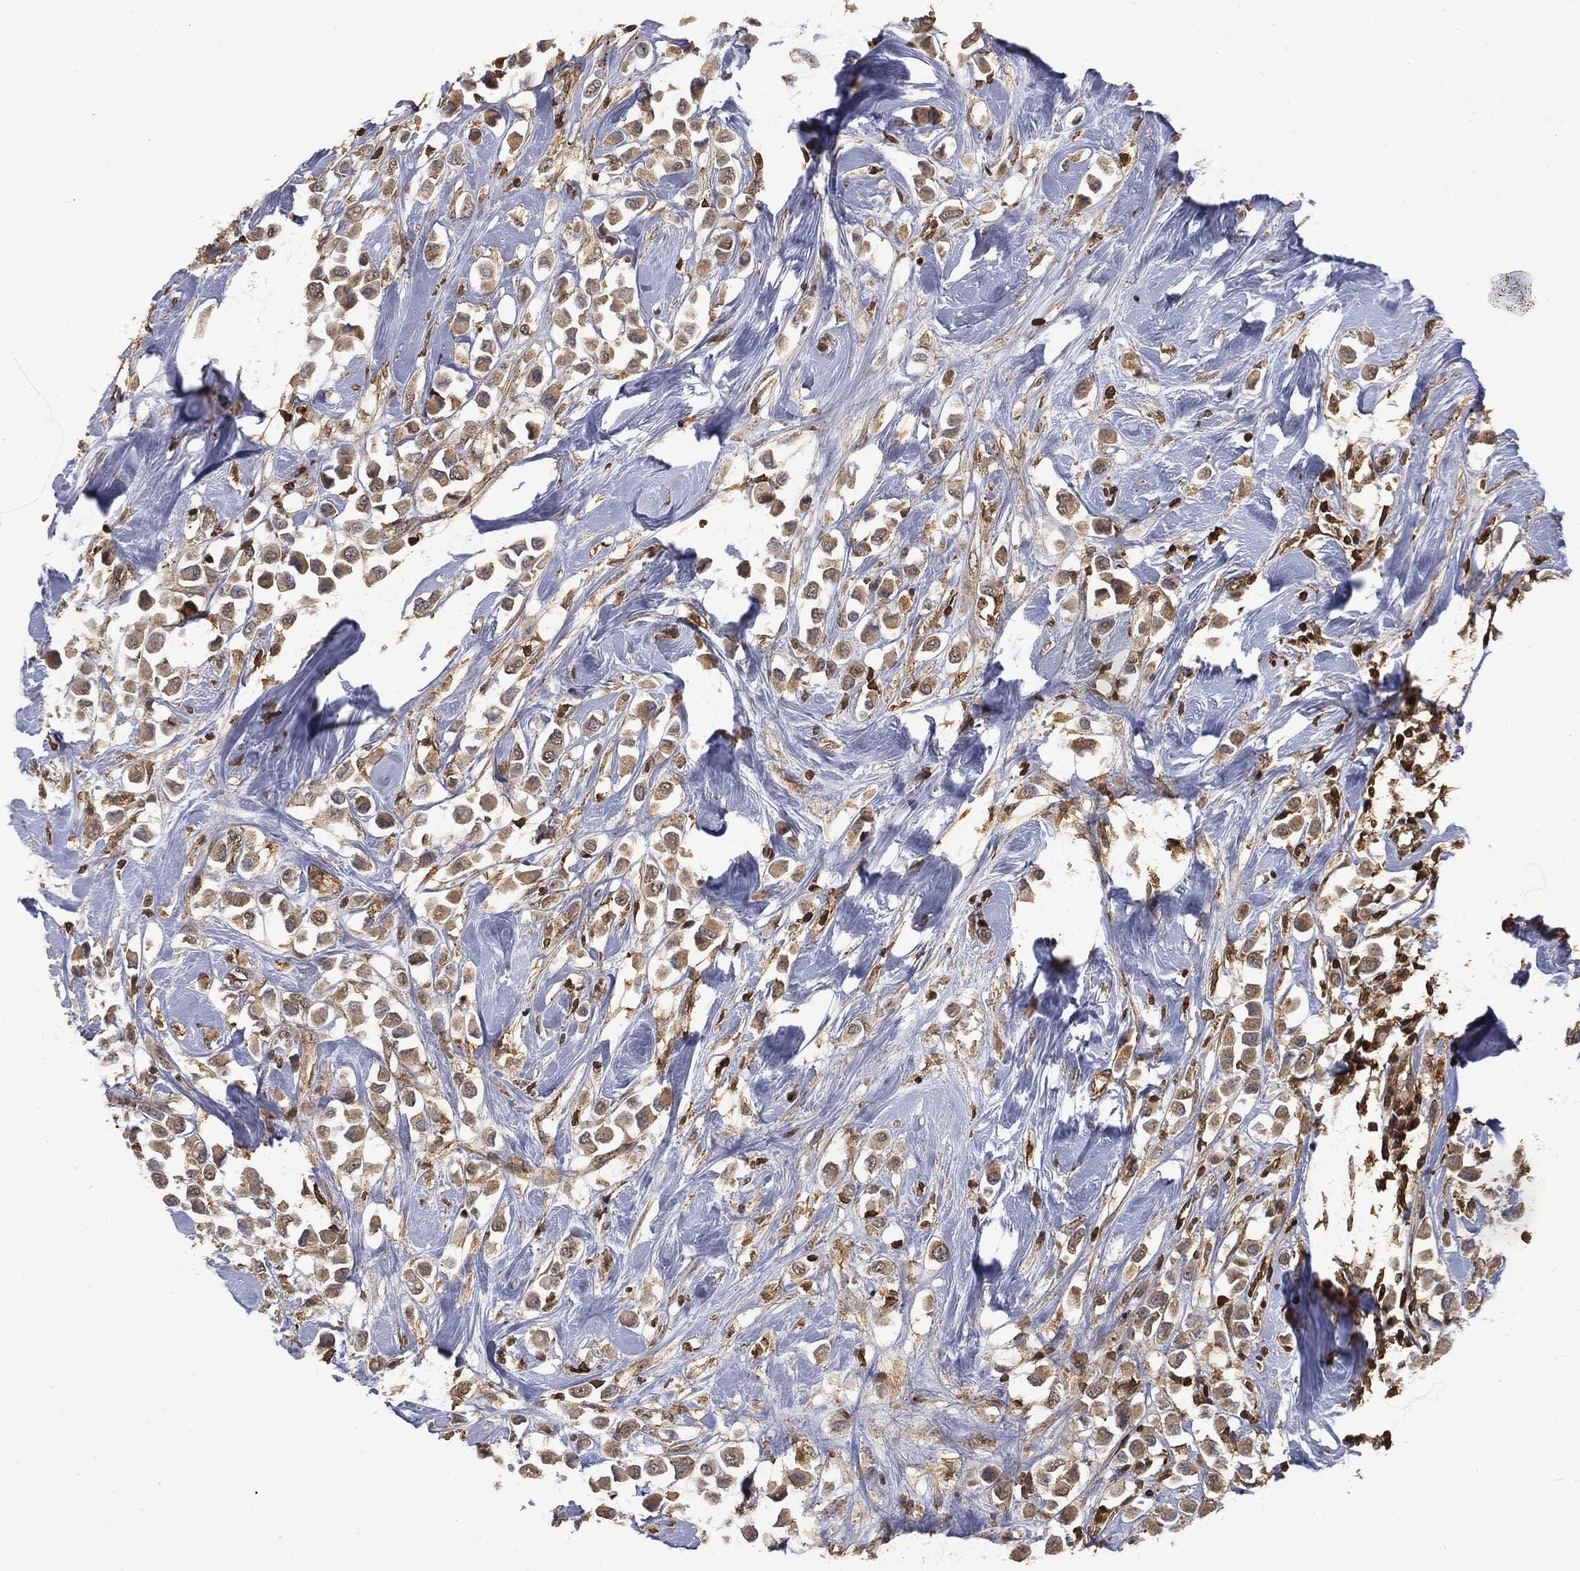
{"staining": {"intensity": "moderate", "quantity": "25%-75%", "location": "cytoplasmic/membranous"}, "tissue": "breast cancer", "cell_type": "Tumor cells", "image_type": "cancer", "snomed": [{"axis": "morphology", "description": "Duct carcinoma"}, {"axis": "topography", "description": "Breast"}], "caption": "Moderate cytoplasmic/membranous staining is seen in about 25%-75% of tumor cells in breast intraductal carcinoma.", "gene": "PSMB10", "patient": {"sex": "female", "age": 61}}